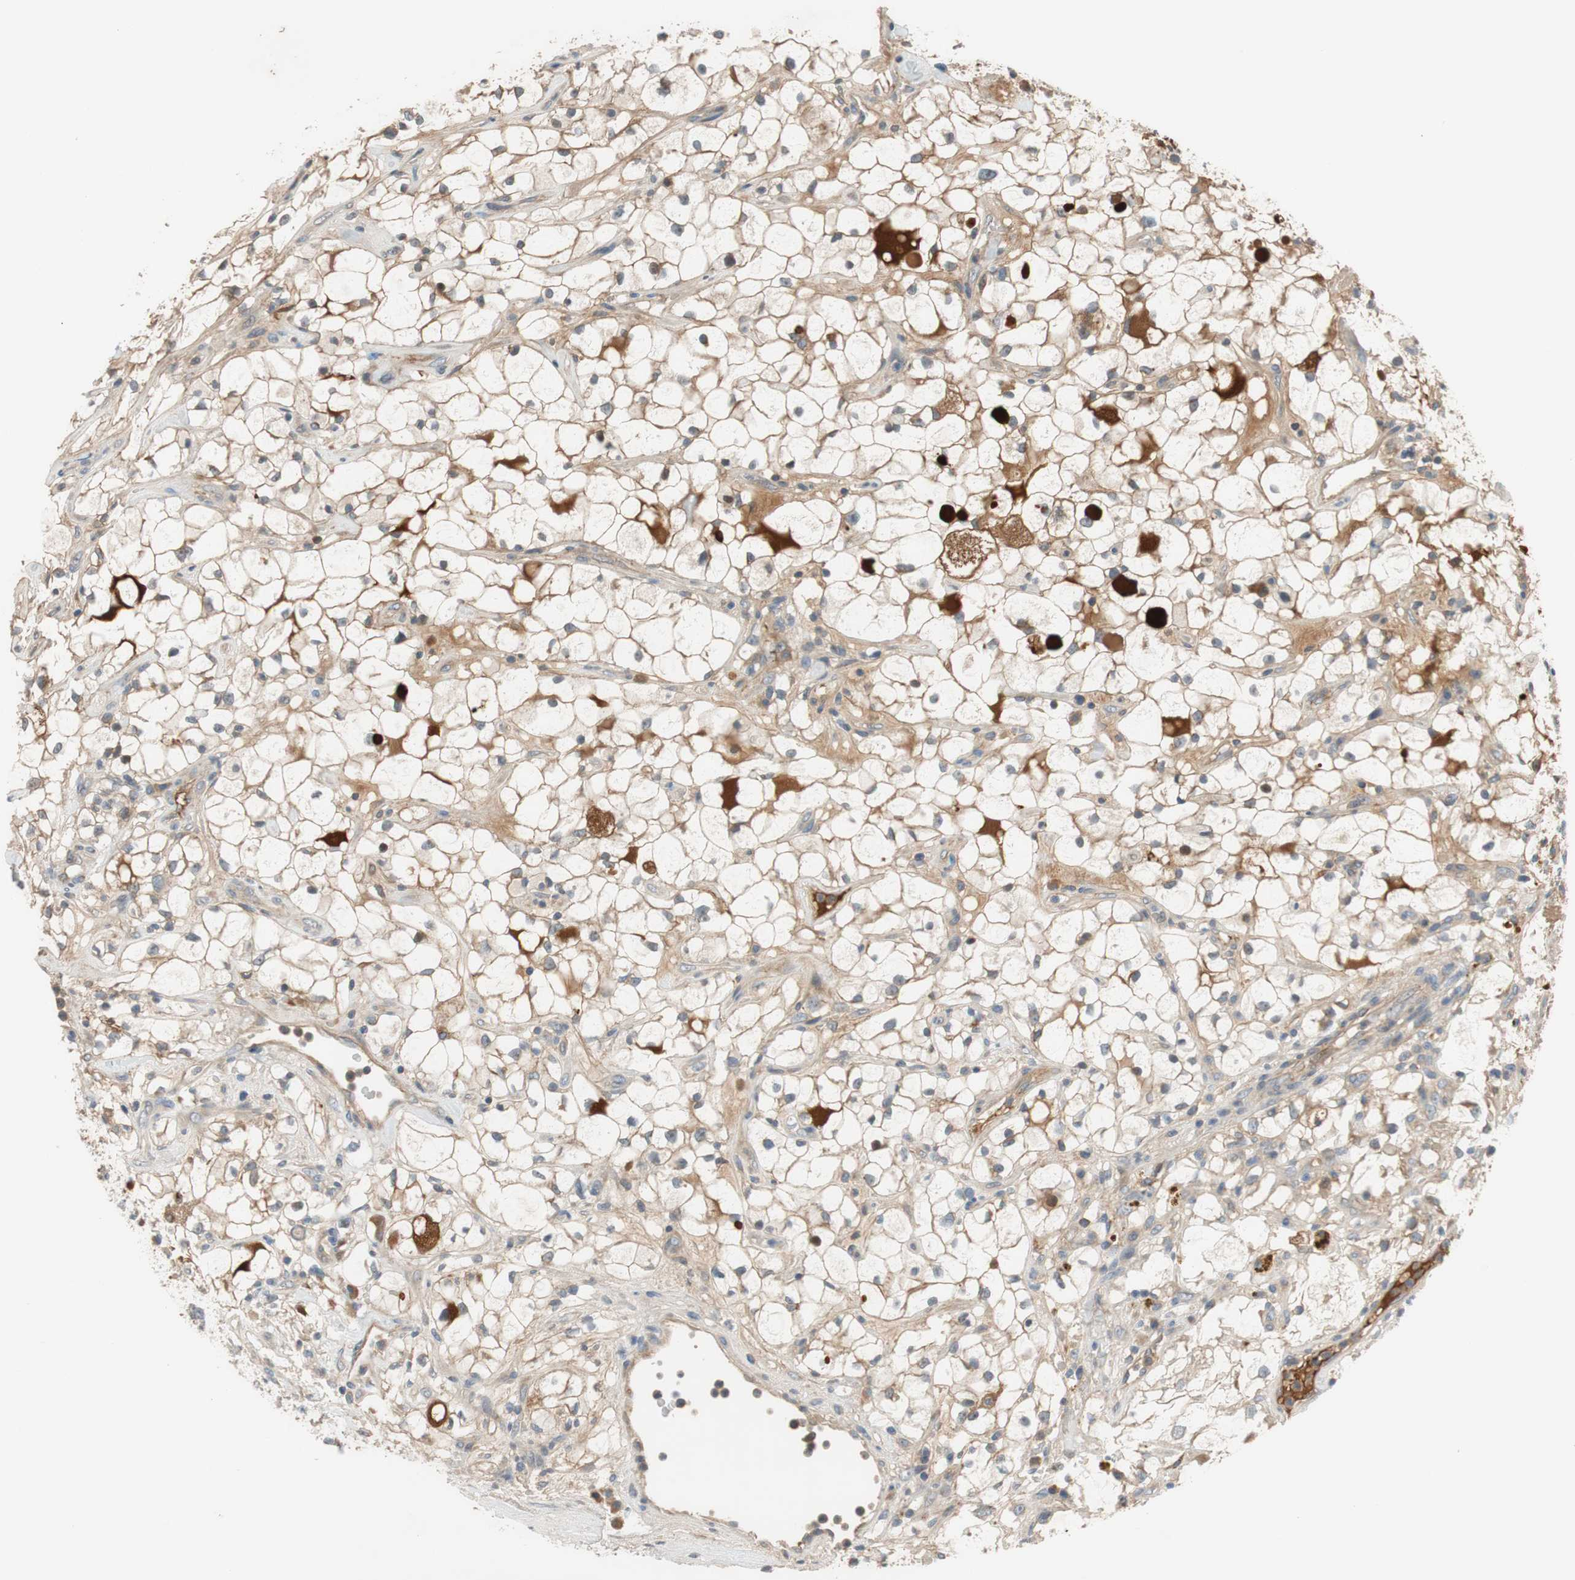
{"staining": {"intensity": "weak", "quantity": ">75%", "location": "cytoplasmic/membranous"}, "tissue": "renal cancer", "cell_type": "Tumor cells", "image_type": "cancer", "snomed": [{"axis": "morphology", "description": "Adenocarcinoma, NOS"}, {"axis": "topography", "description": "Kidney"}], "caption": "A brown stain shows weak cytoplasmic/membranous staining of a protein in renal cancer (adenocarcinoma) tumor cells.", "gene": "C4A", "patient": {"sex": "female", "age": 60}}